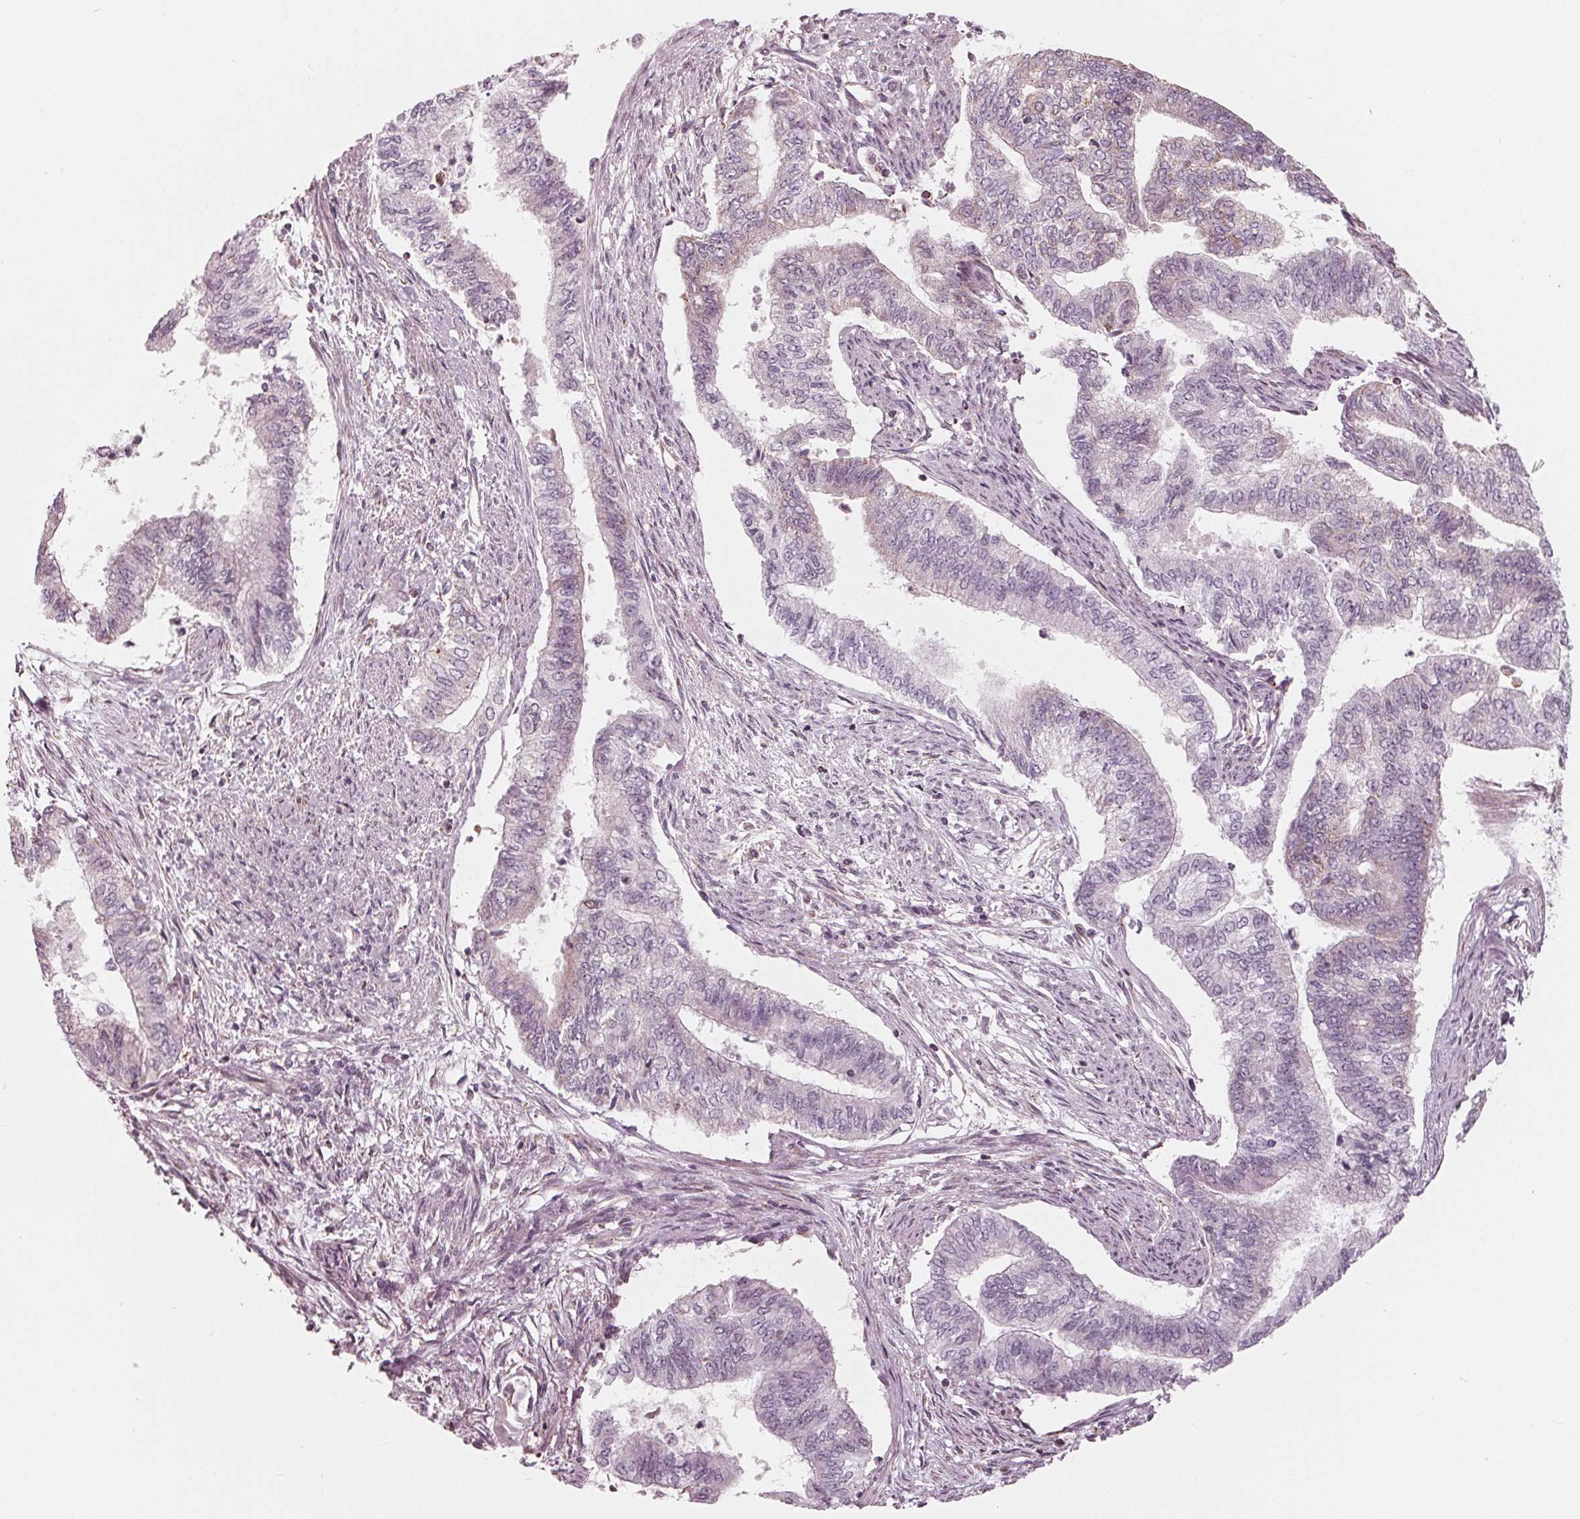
{"staining": {"intensity": "weak", "quantity": "<25%", "location": "cytoplasmic/membranous"}, "tissue": "endometrial cancer", "cell_type": "Tumor cells", "image_type": "cancer", "snomed": [{"axis": "morphology", "description": "Adenocarcinoma, NOS"}, {"axis": "topography", "description": "Endometrium"}], "caption": "This is an immunohistochemistry (IHC) photomicrograph of endometrial cancer (adenocarcinoma). There is no staining in tumor cells.", "gene": "DCAF4L2", "patient": {"sex": "female", "age": 65}}